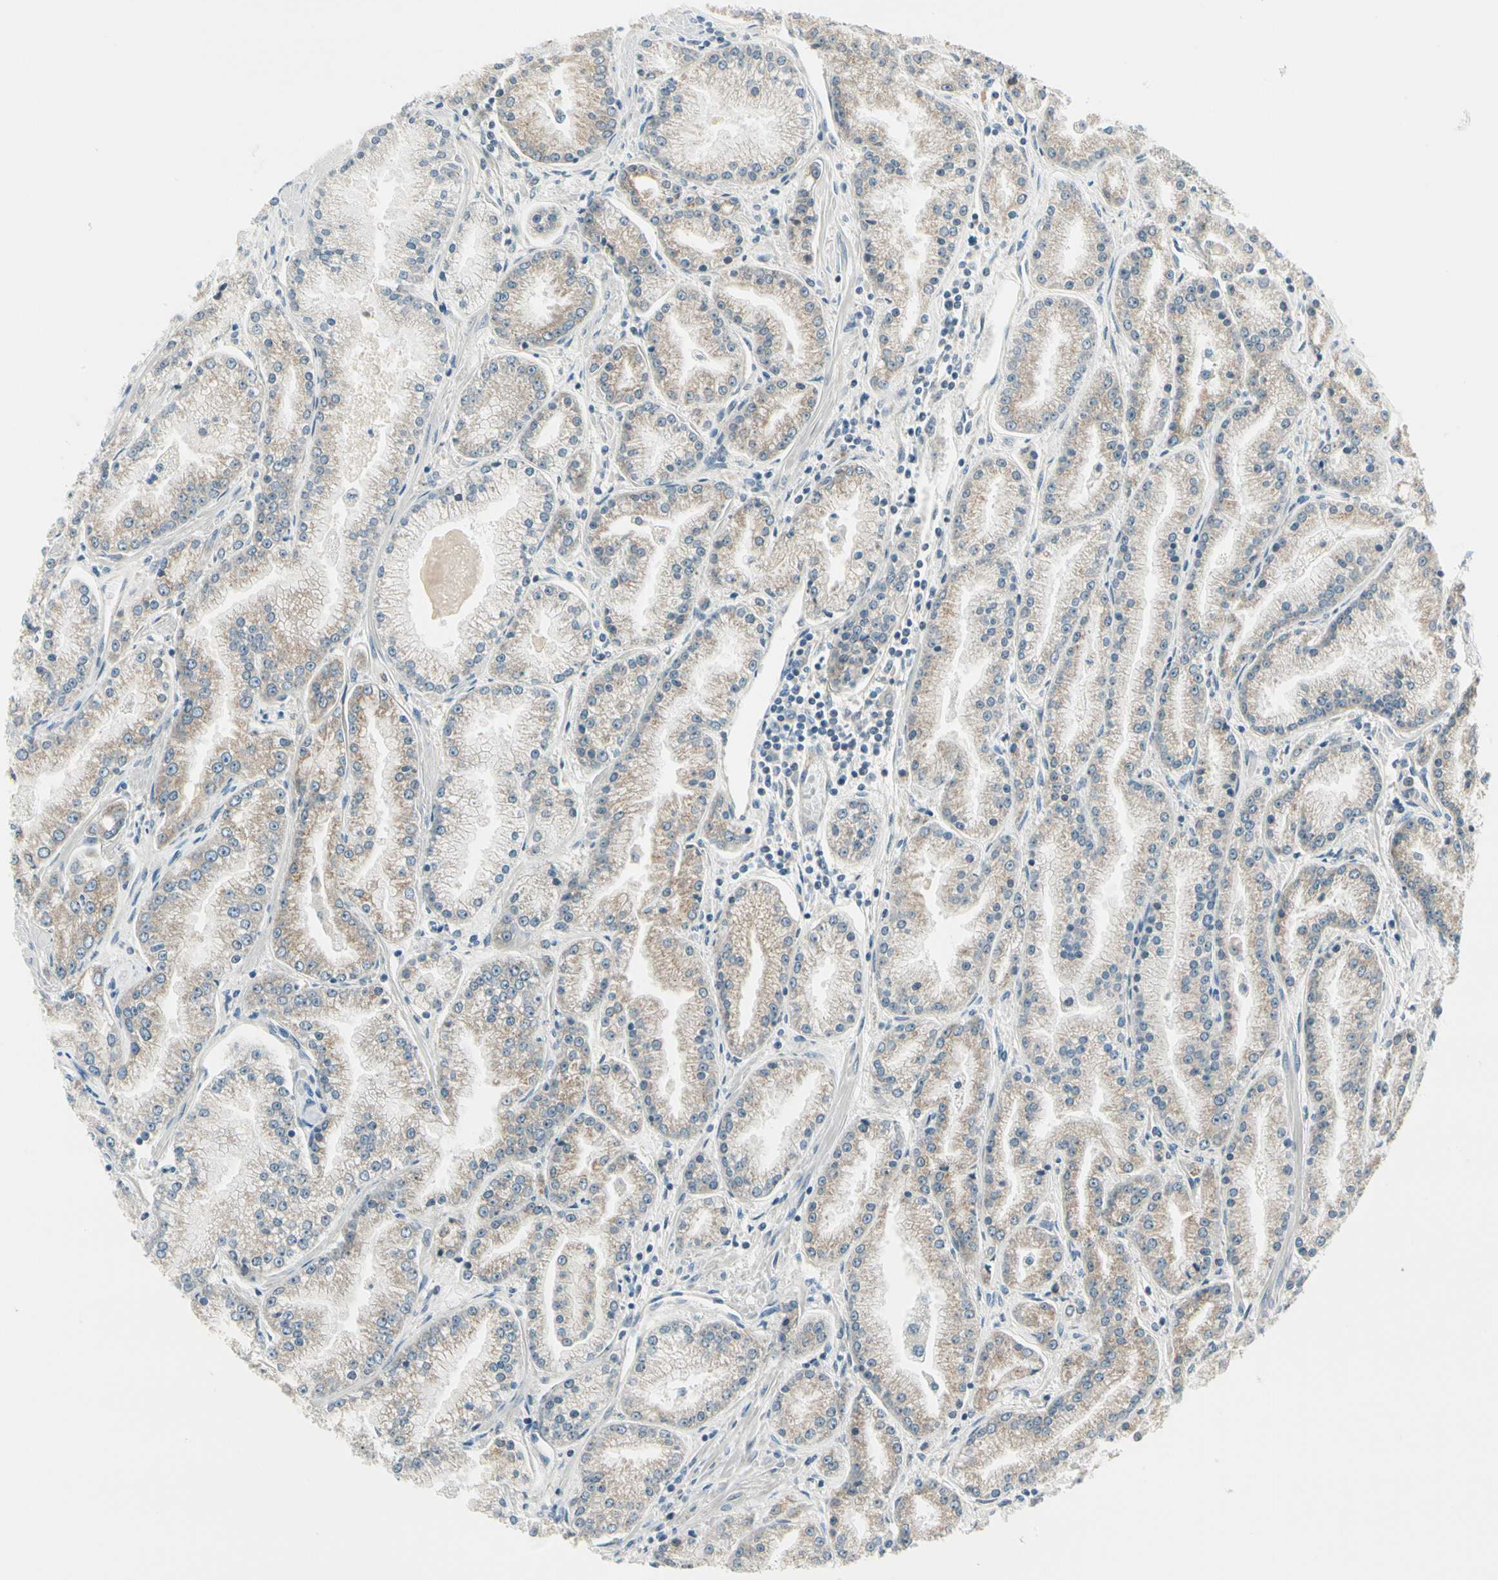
{"staining": {"intensity": "weak", "quantity": ">75%", "location": "cytoplasmic/membranous"}, "tissue": "prostate cancer", "cell_type": "Tumor cells", "image_type": "cancer", "snomed": [{"axis": "morphology", "description": "Adenocarcinoma, High grade"}, {"axis": "topography", "description": "Prostate"}], "caption": "Immunohistochemical staining of human prostate adenocarcinoma (high-grade) shows low levels of weak cytoplasmic/membranous positivity in approximately >75% of tumor cells.", "gene": "BNIP1", "patient": {"sex": "male", "age": 61}}